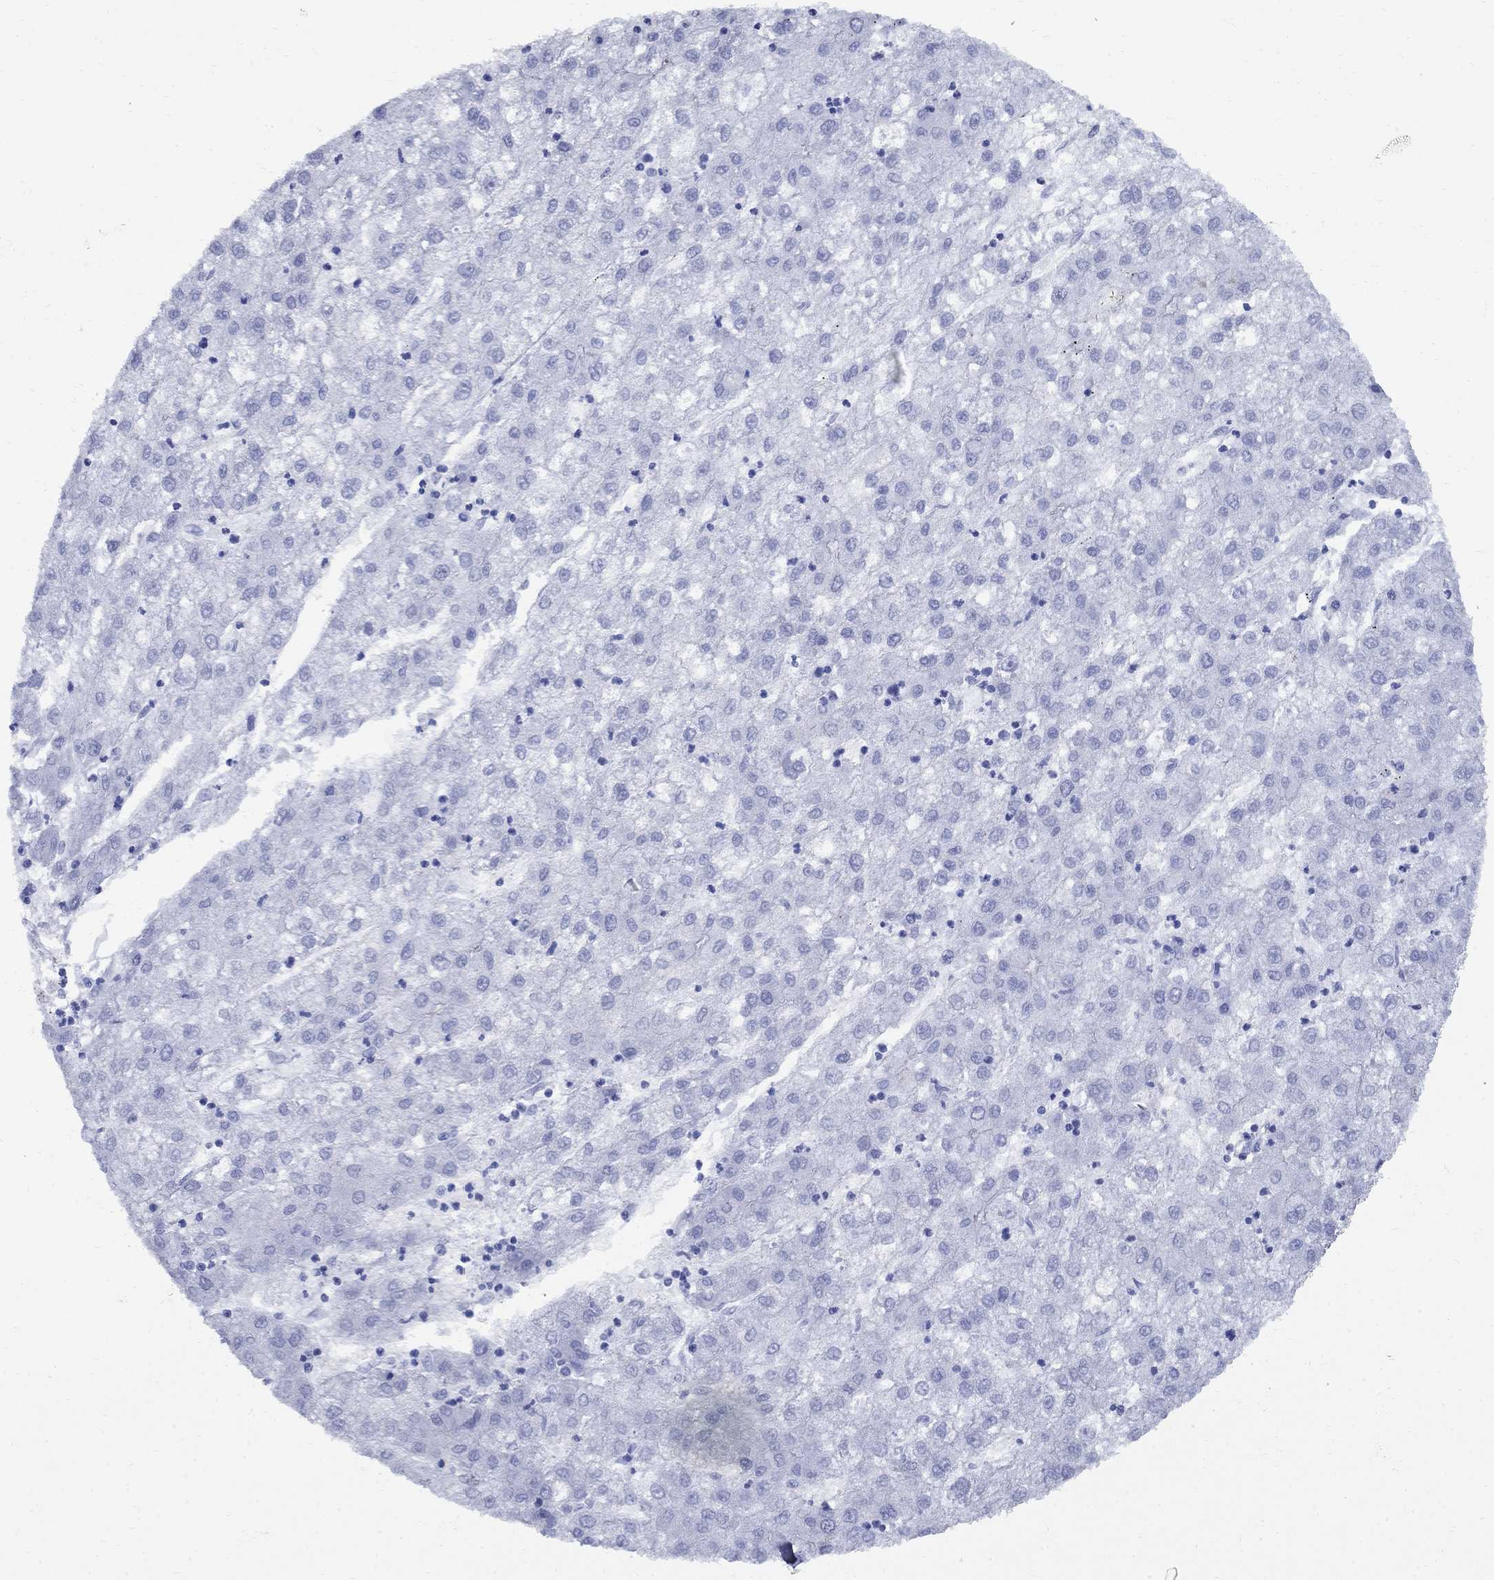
{"staining": {"intensity": "negative", "quantity": "none", "location": "none"}, "tissue": "liver cancer", "cell_type": "Tumor cells", "image_type": "cancer", "snomed": [{"axis": "morphology", "description": "Carcinoma, Hepatocellular, NOS"}, {"axis": "topography", "description": "Liver"}], "caption": "Liver hepatocellular carcinoma was stained to show a protein in brown. There is no significant staining in tumor cells.", "gene": "VTN", "patient": {"sex": "male", "age": 72}}